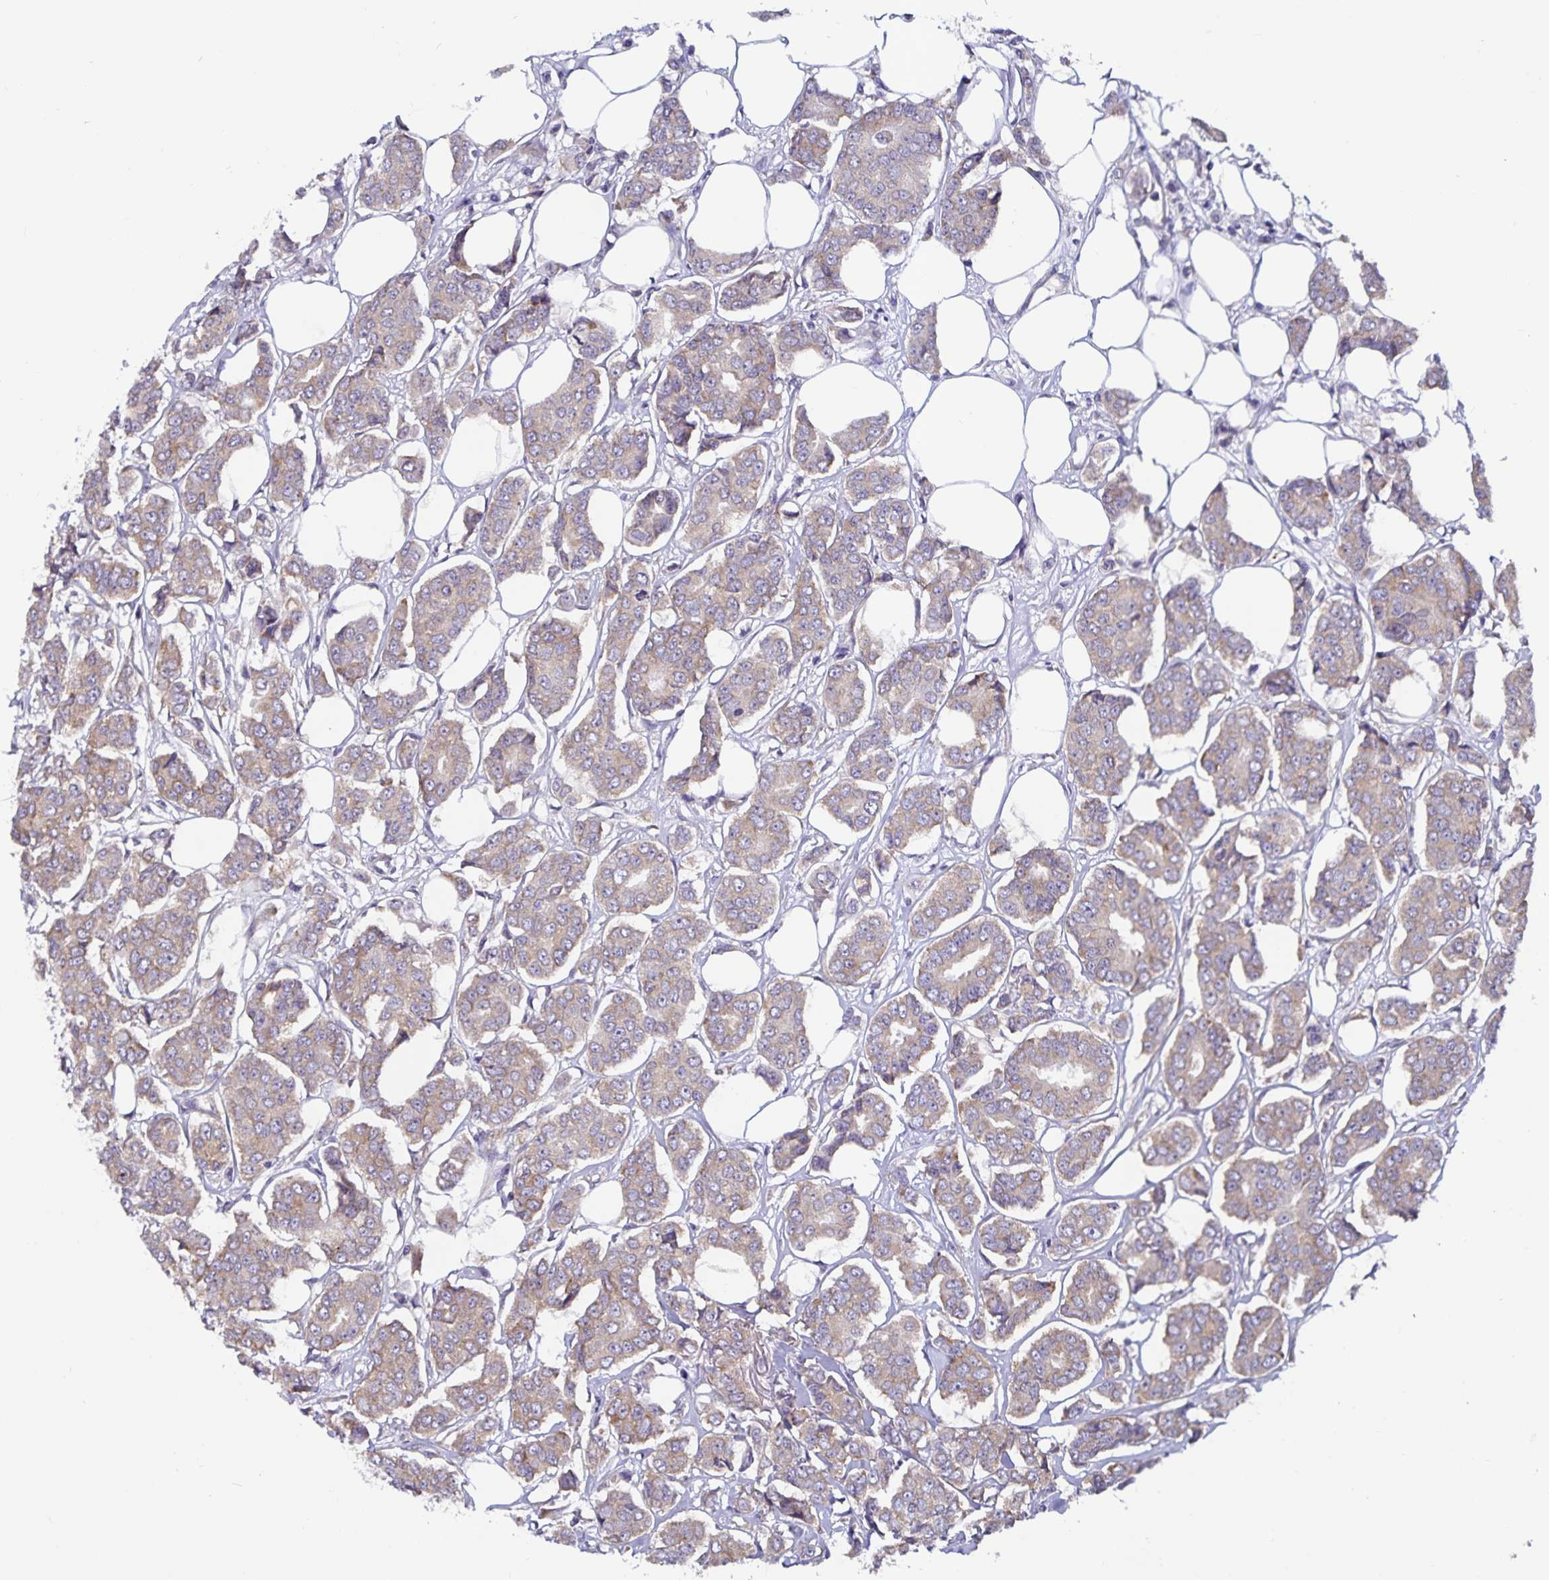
{"staining": {"intensity": "weak", "quantity": ">75%", "location": "cytoplasmic/membranous"}, "tissue": "breast cancer", "cell_type": "Tumor cells", "image_type": "cancer", "snomed": [{"axis": "morphology", "description": "Duct carcinoma"}, {"axis": "topography", "description": "Breast"}], "caption": "DAB immunohistochemical staining of human intraductal carcinoma (breast) demonstrates weak cytoplasmic/membranous protein staining in approximately >75% of tumor cells.", "gene": "FAM120A", "patient": {"sex": "female", "age": 94}}